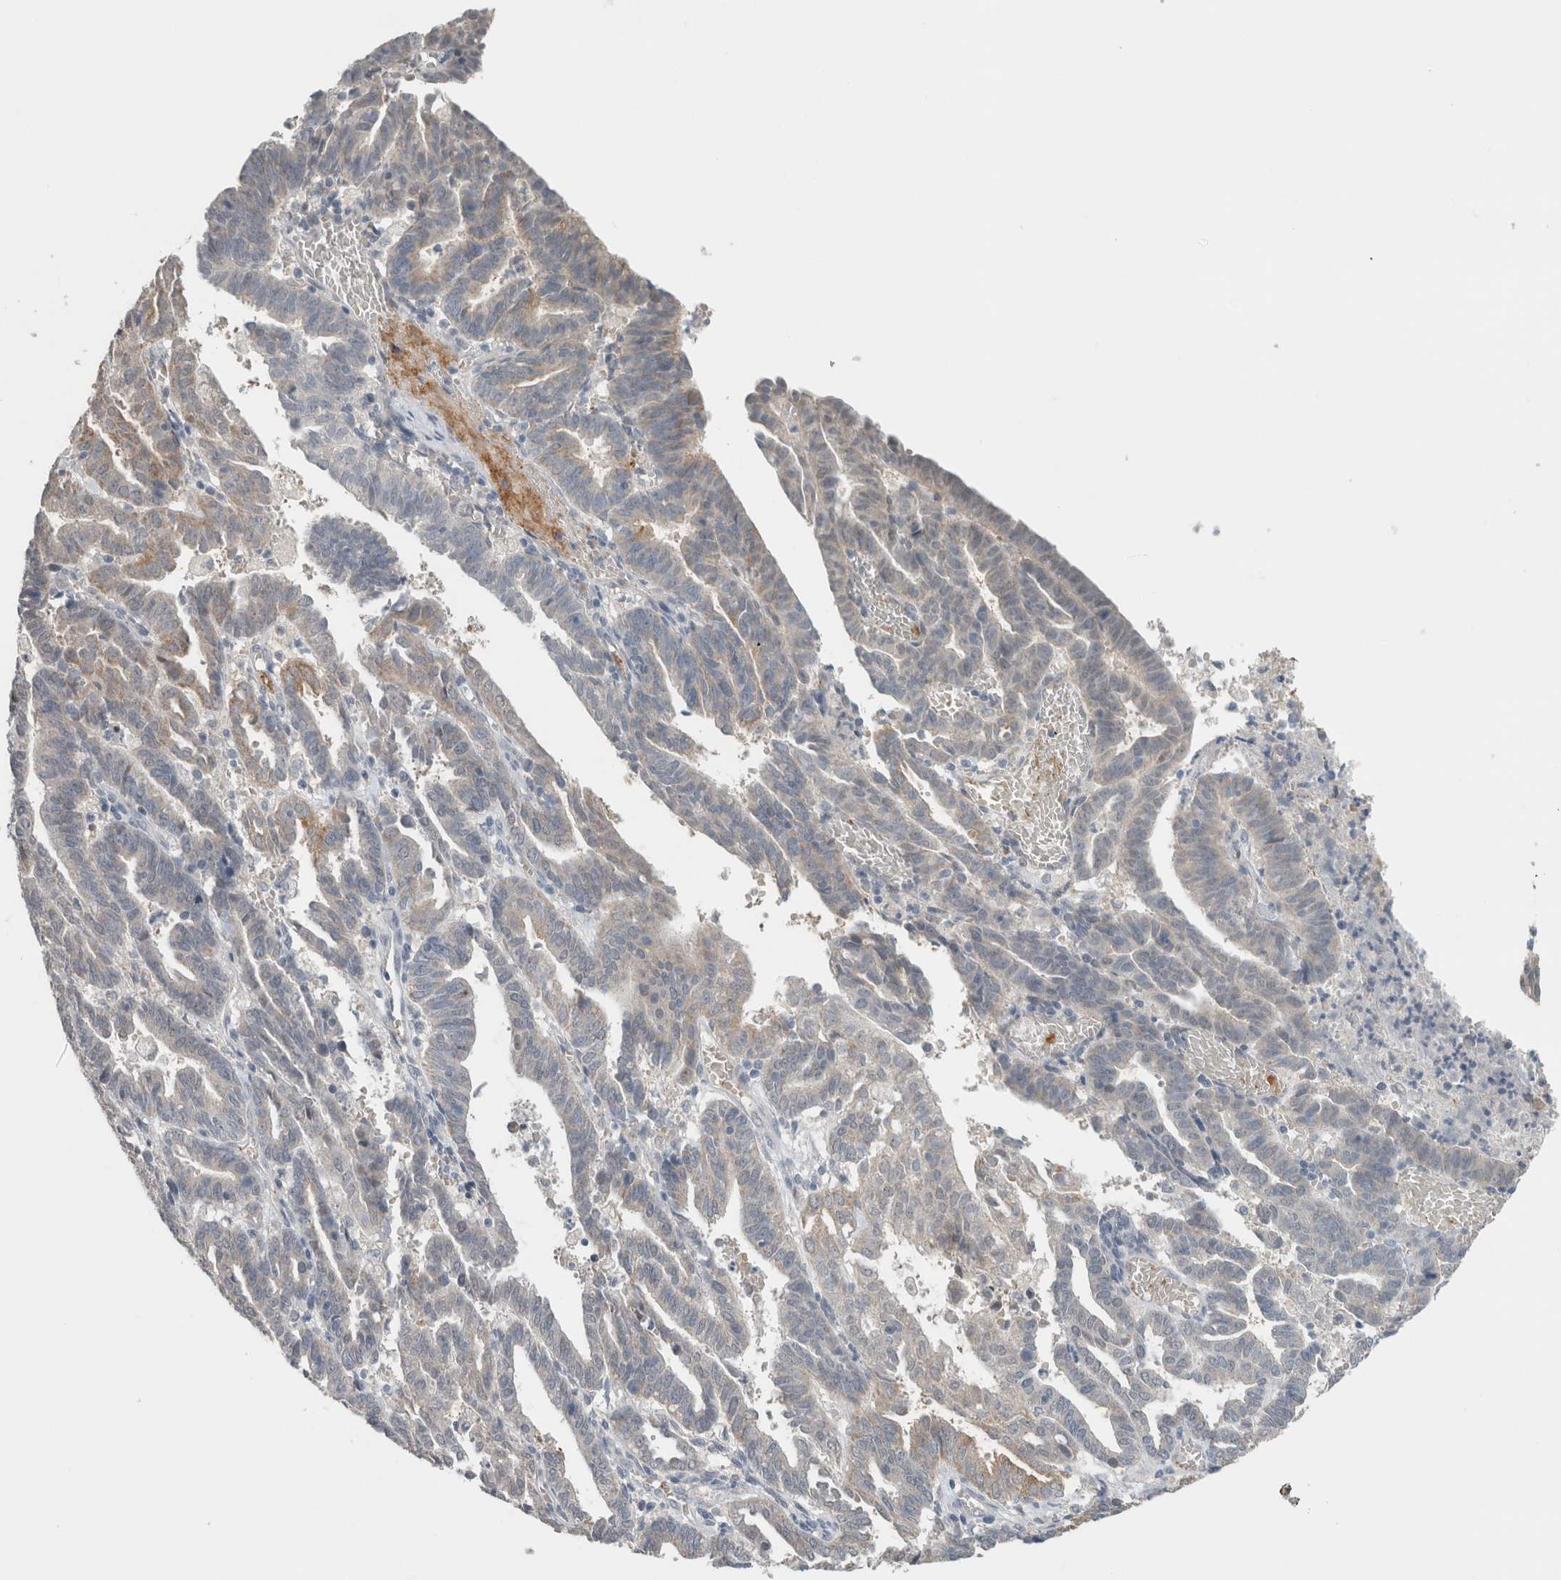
{"staining": {"intensity": "weak", "quantity": "<25%", "location": "cytoplasmic/membranous"}, "tissue": "endometrial cancer", "cell_type": "Tumor cells", "image_type": "cancer", "snomed": [{"axis": "morphology", "description": "Adenocarcinoma, NOS"}, {"axis": "topography", "description": "Uterus"}], "caption": "Image shows no significant protein staining in tumor cells of adenocarcinoma (endometrial).", "gene": "CRAT", "patient": {"sex": "female", "age": 83}}